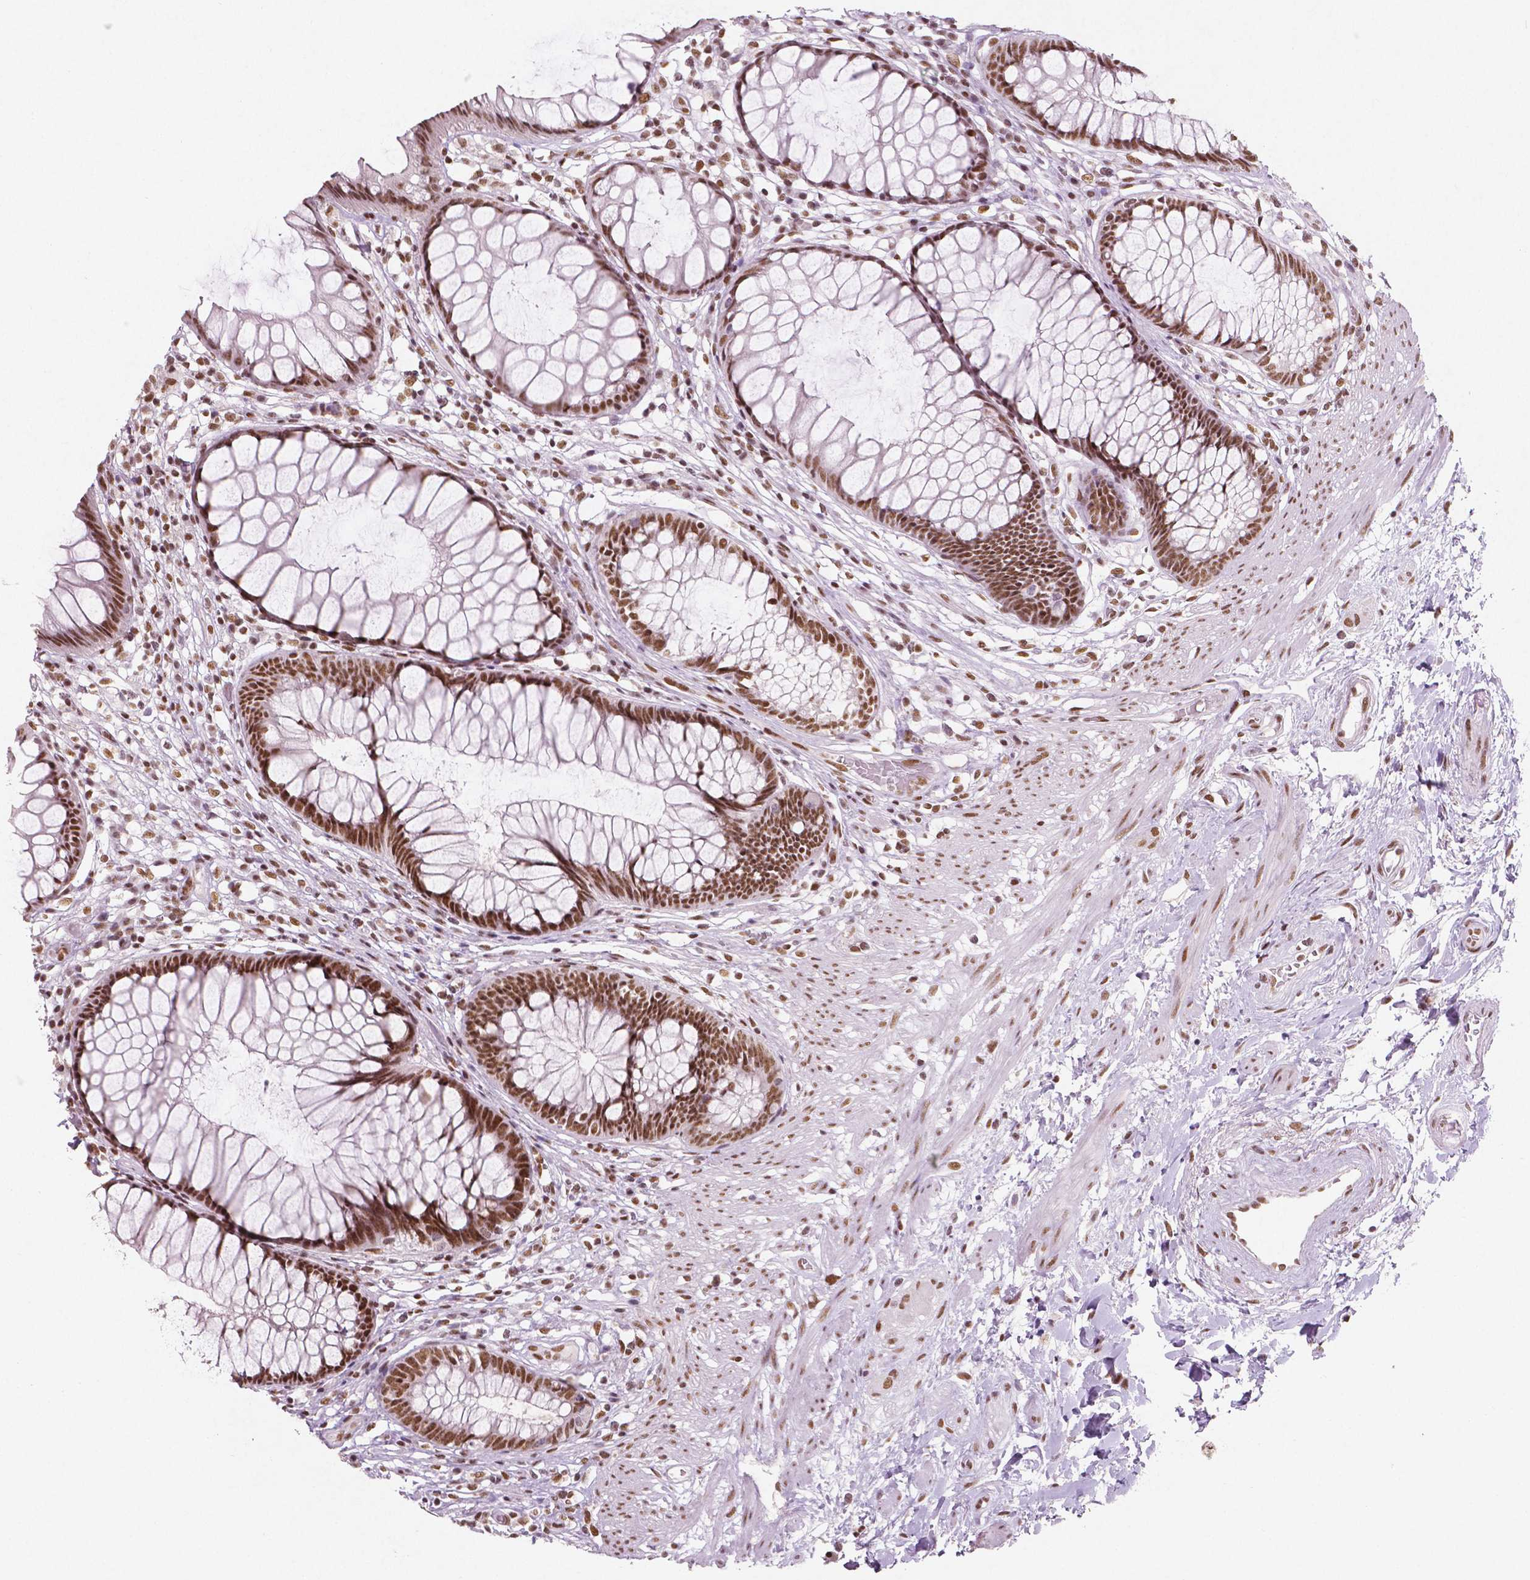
{"staining": {"intensity": "moderate", "quantity": ">75%", "location": "nuclear"}, "tissue": "rectum", "cell_type": "Glandular cells", "image_type": "normal", "snomed": [{"axis": "morphology", "description": "Normal tissue, NOS"}, {"axis": "topography", "description": "Smooth muscle"}, {"axis": "topography", "description": "Rectum"}], "caption": "Immunohistochemistry (IHC) histopathology image of normal human rectum stained for a protein (brown), which displays medium levels of moderate nuclear positivity in about >75% of glandular cells.", "gene": "BRD4", "patient": {"sex": "male", "age": 53}}